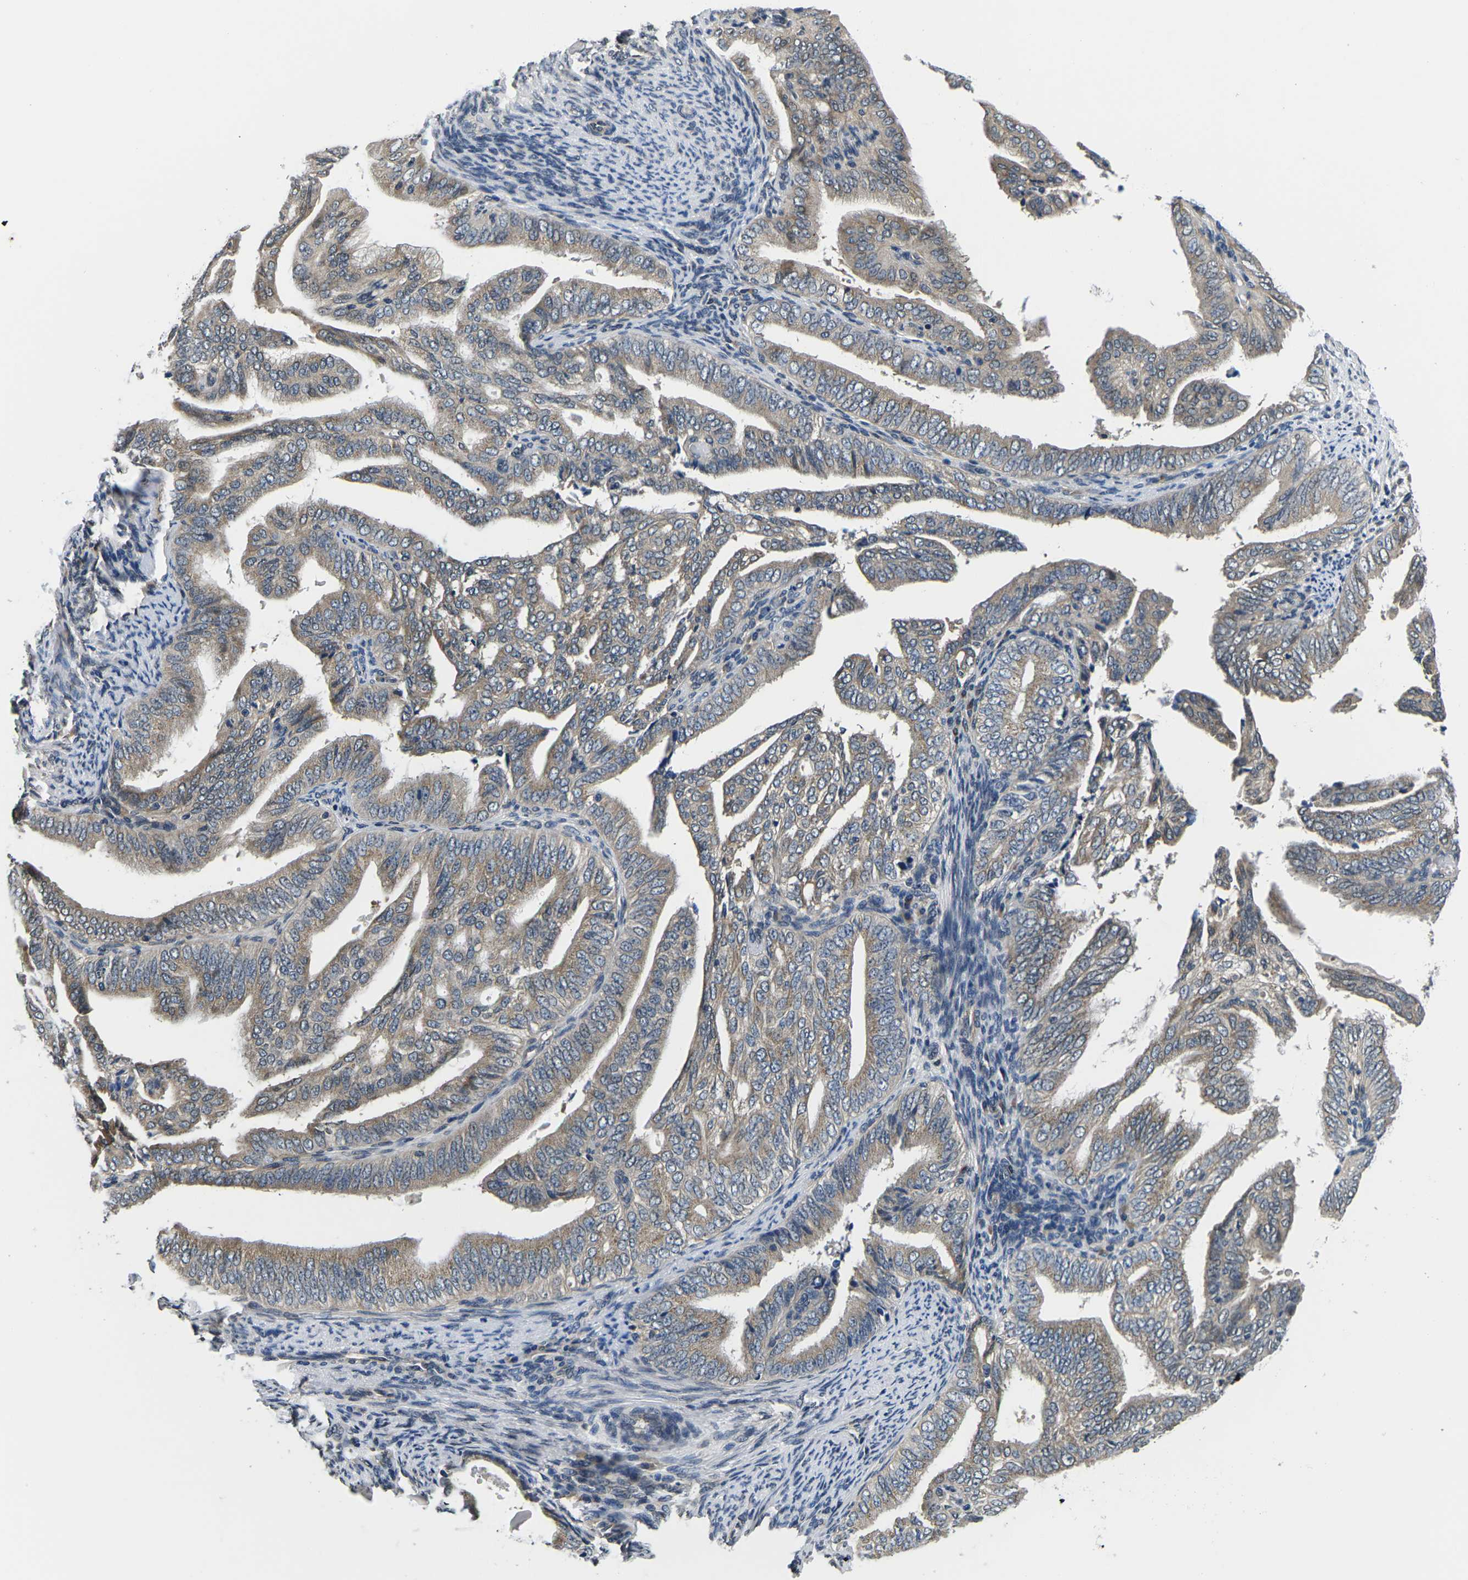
{"staining": {"intensity": "weak", "quantity": ">75%", "location": "cytoplasmic/membranous"}, "tissue": "endometrial cancer", "cell_type": "Tumor cells", "image_type": "cancer", "snomed": [{"axis": "morphology", "description": "Adenocarcinoma, NOS"}, {"axis": "topography", "description": "Endometrium"}], "caption": "Endometrial cancer (adenocarcinoma) was stained to show a protein in brown. There is low levels of weak cytoplasmic/membranous positivity in about >75% of tumor cells.", "gene": "SNX10", "patient": {"sex": "female", "age": 58}}